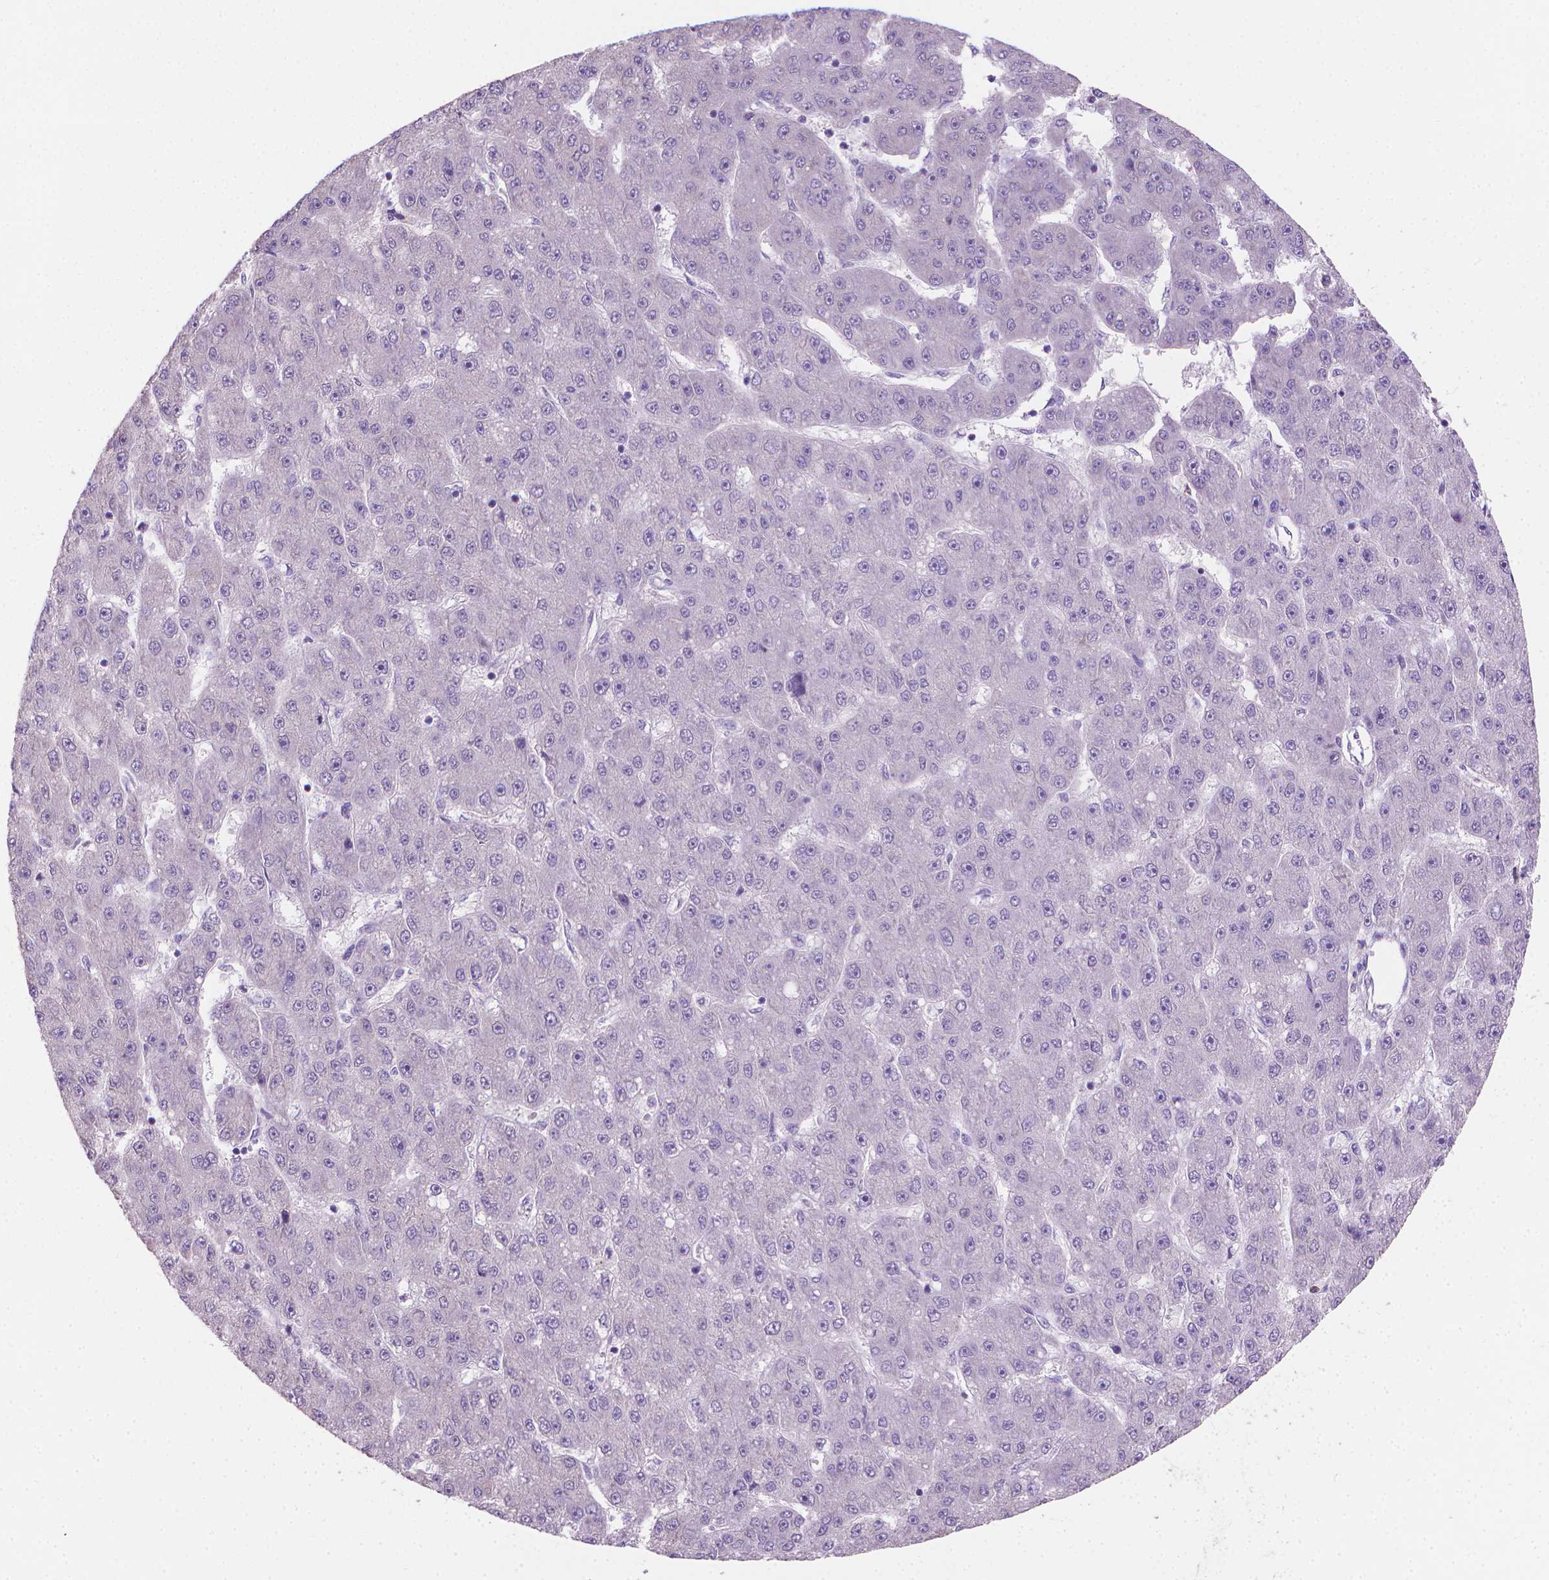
{"staining": {"intensity": "negative", "quantity": "none", "location": "none"}, "tissue": "liver cancer", "cell_type": "Tumor cells", "image_type": "cancer", "snomed": [{"axis": "morphology", "description": "Carcinoma, Hepatocellular, NOS"}, {"axis": "topography", "description": "Liver"}], "caption": "Immunohistochemical staining of hepatocellular carcinoma (liver) exhibits no significant staining in tumor cells.", "gene": "GSDMA", "patient": {"sex": "male", "age": 67}}